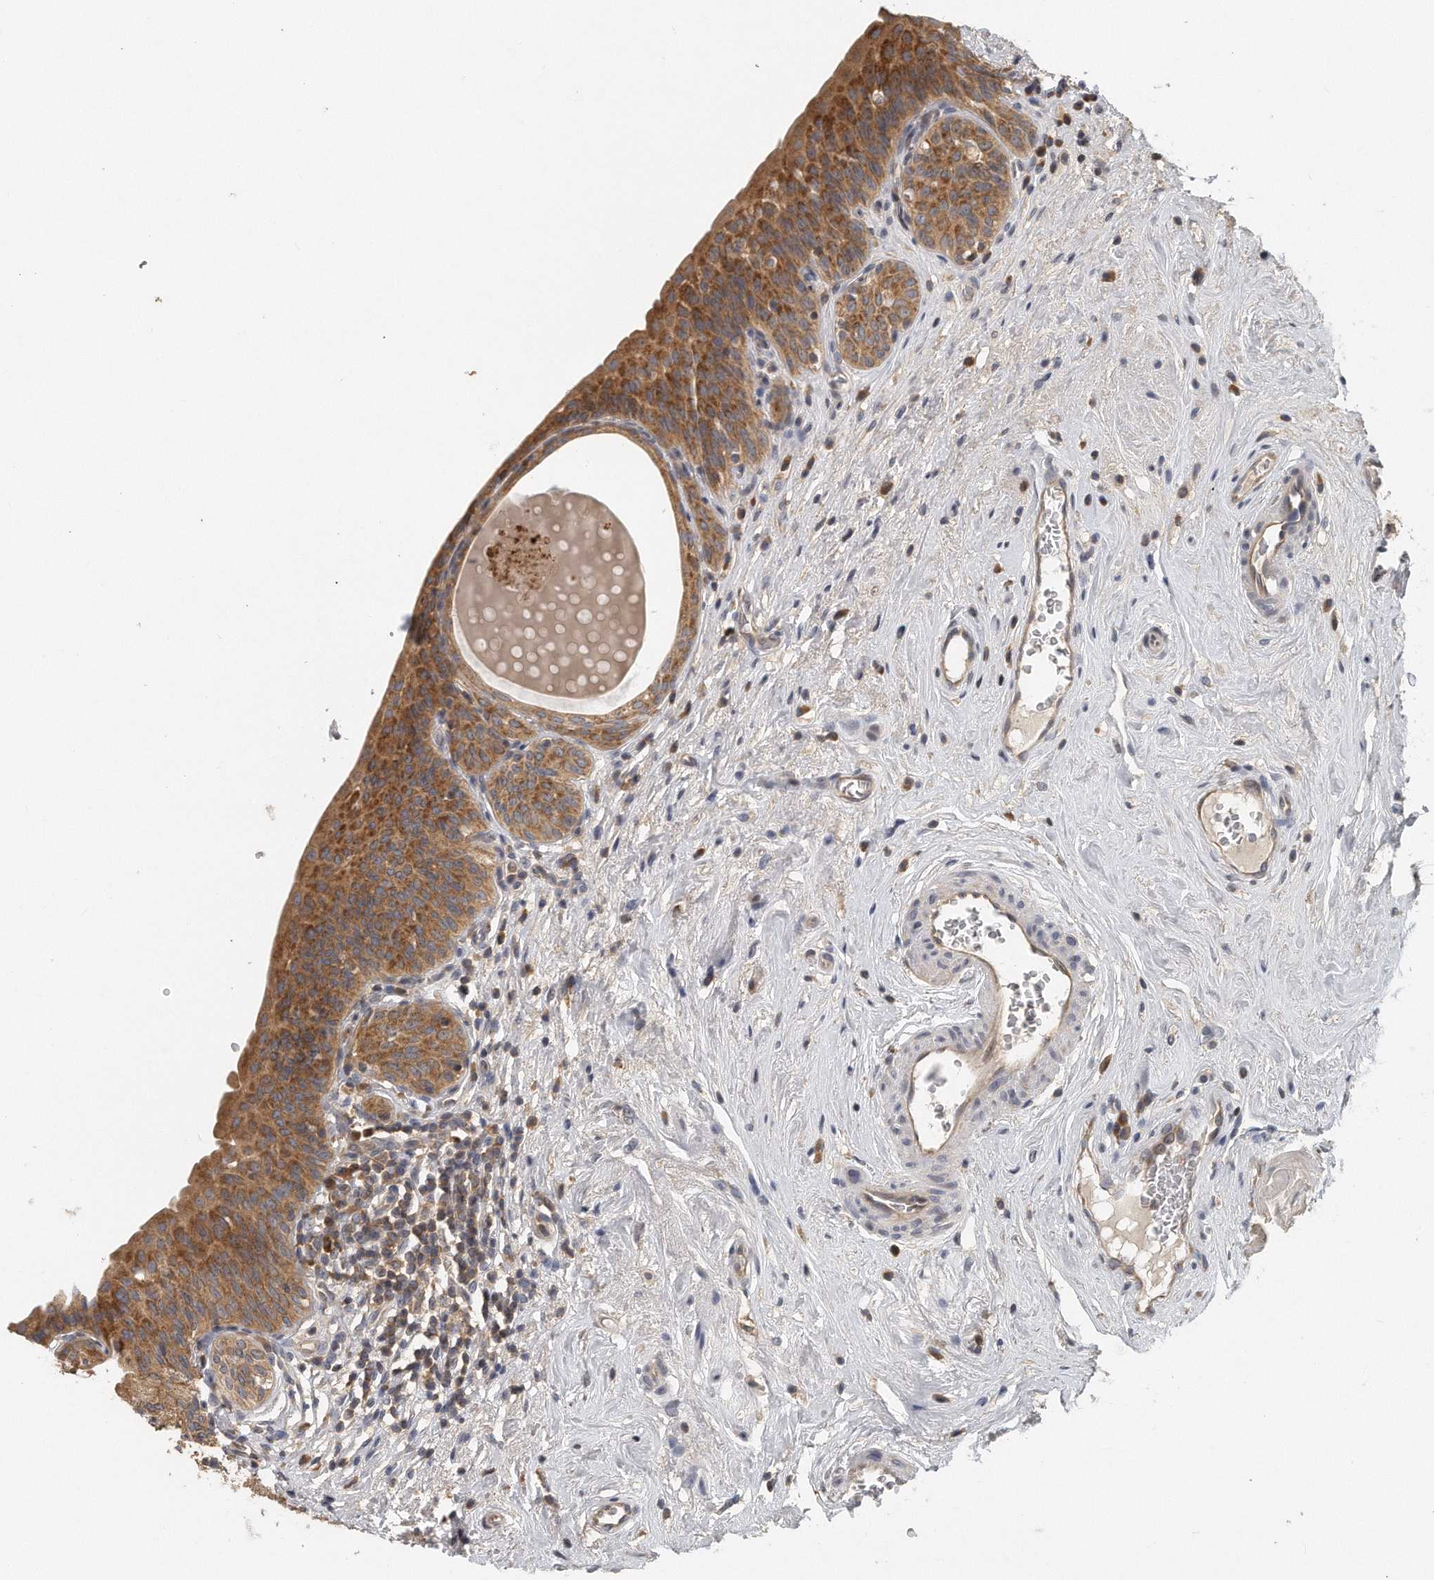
{"staining": {"intensity": "moderate", "quantity": ">75%", "location": "cytoplasmic/membranous"}, "tissue": "urinary bladder", "cell_type": "Urothelial cells", "image_type": "normal", "snomed": [{"axis": "morphology", "description": "Normal tissue, NOS"}, {"axis": "topography", "description": "Urinary bladder"}], "caption": "A histopathology image showing moderate cytoplasmic/membranous expression in approximately >75% of urothelial cells in benign urinary bladder, as visualized by brown immunohistochemical staining.", "gene": "EIF3I", "patient": {"sex": "male", "age": 83}}